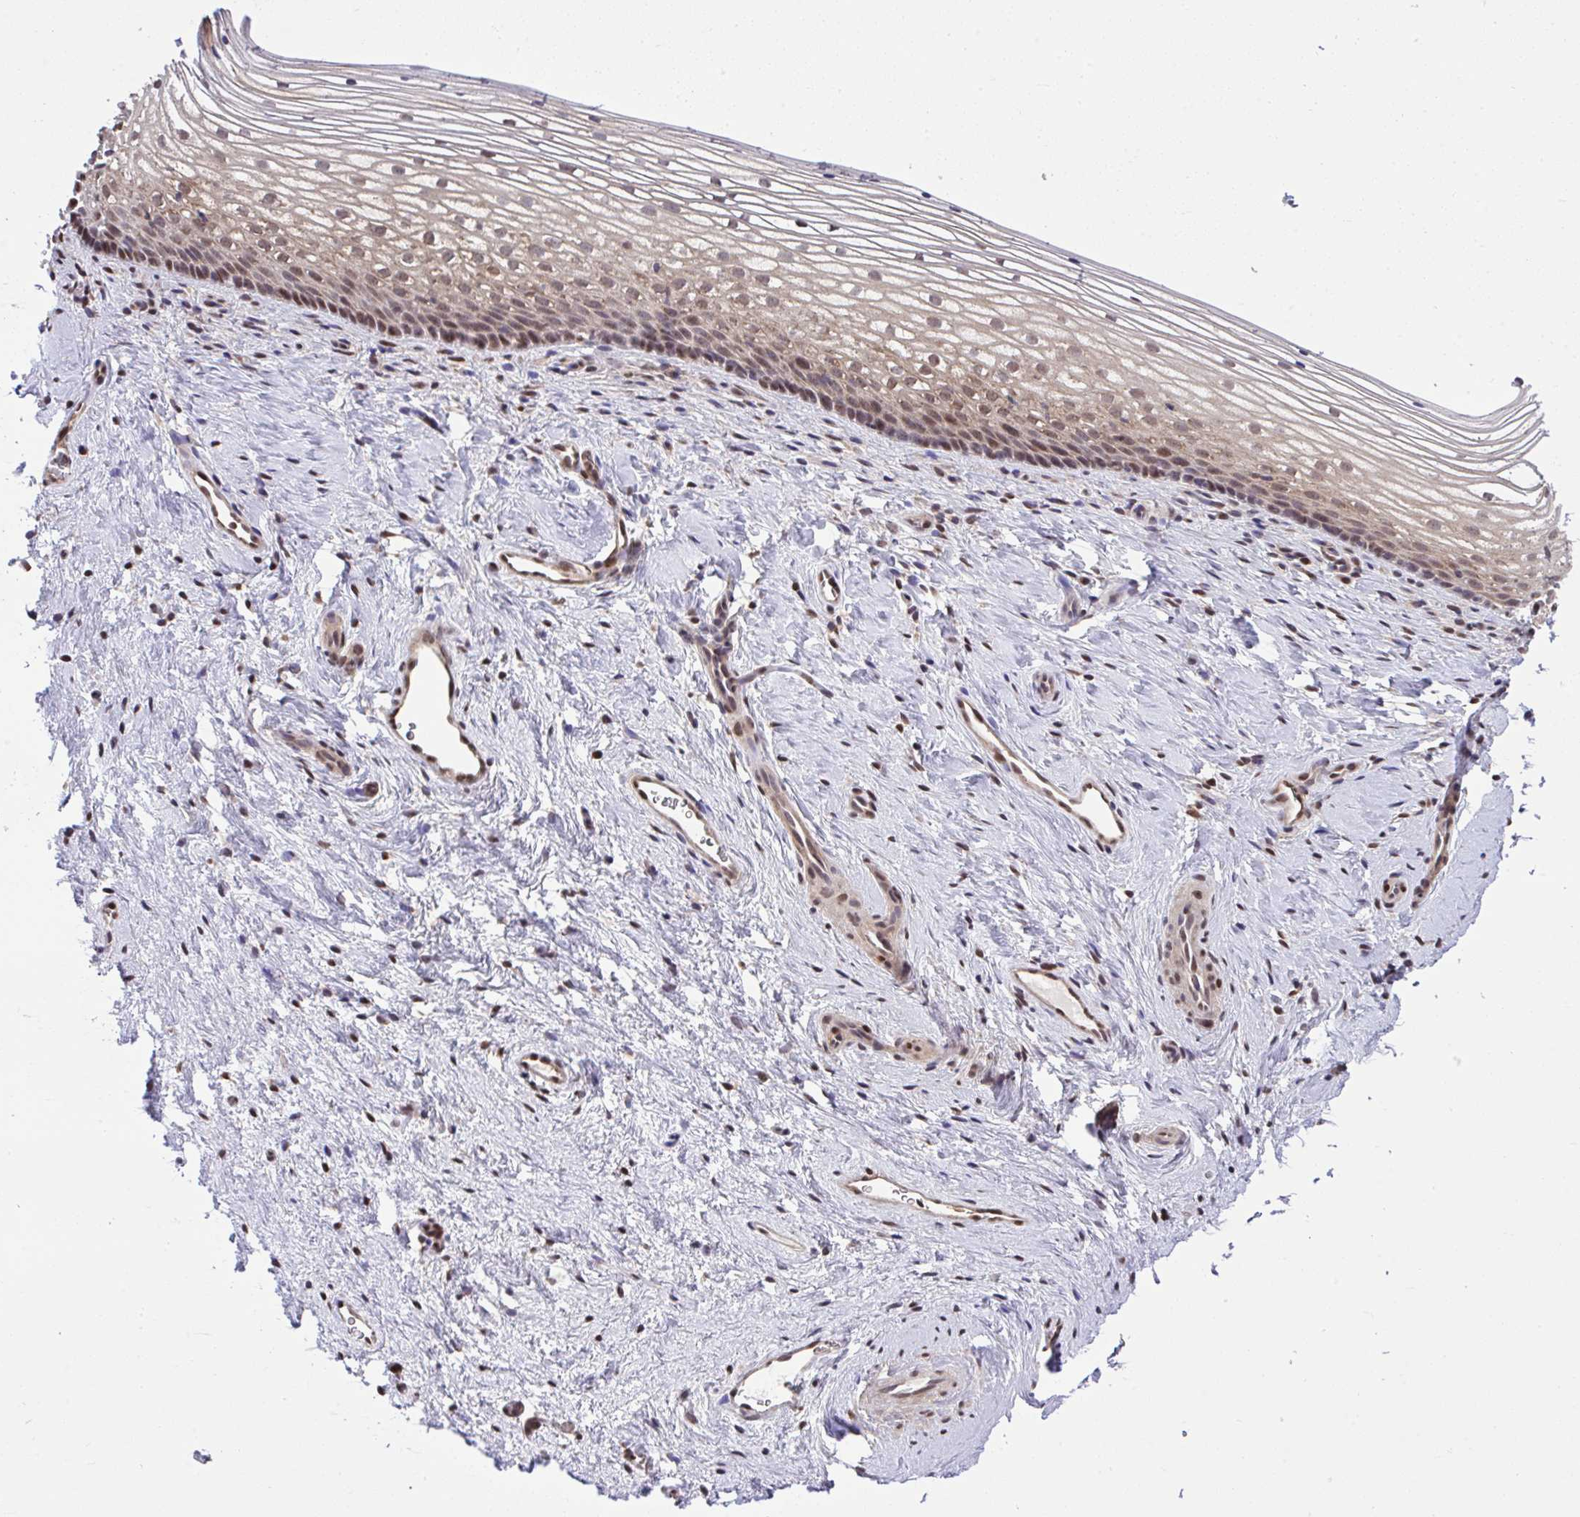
{"staining": {"intensity": "moderate", "quantity": ">75%", "location": "nuclear"}, "tissue": "vagina", "cell_type": "Squamous epithelial cells", "image_type": "normal", "snomed": [{"axis": "morphology", "description": "Normal tissue, NOS"}, {"axis": "topography", "description": "Vagina"}], "caption": "The image reveals immunohistochemical staining of normal vagina. There is moderate nuclear staining is seen in approximately >75% of squamous epithelial cells.", "gene": "GLIS3", "patient": {"sex": "female", "age": 51}}